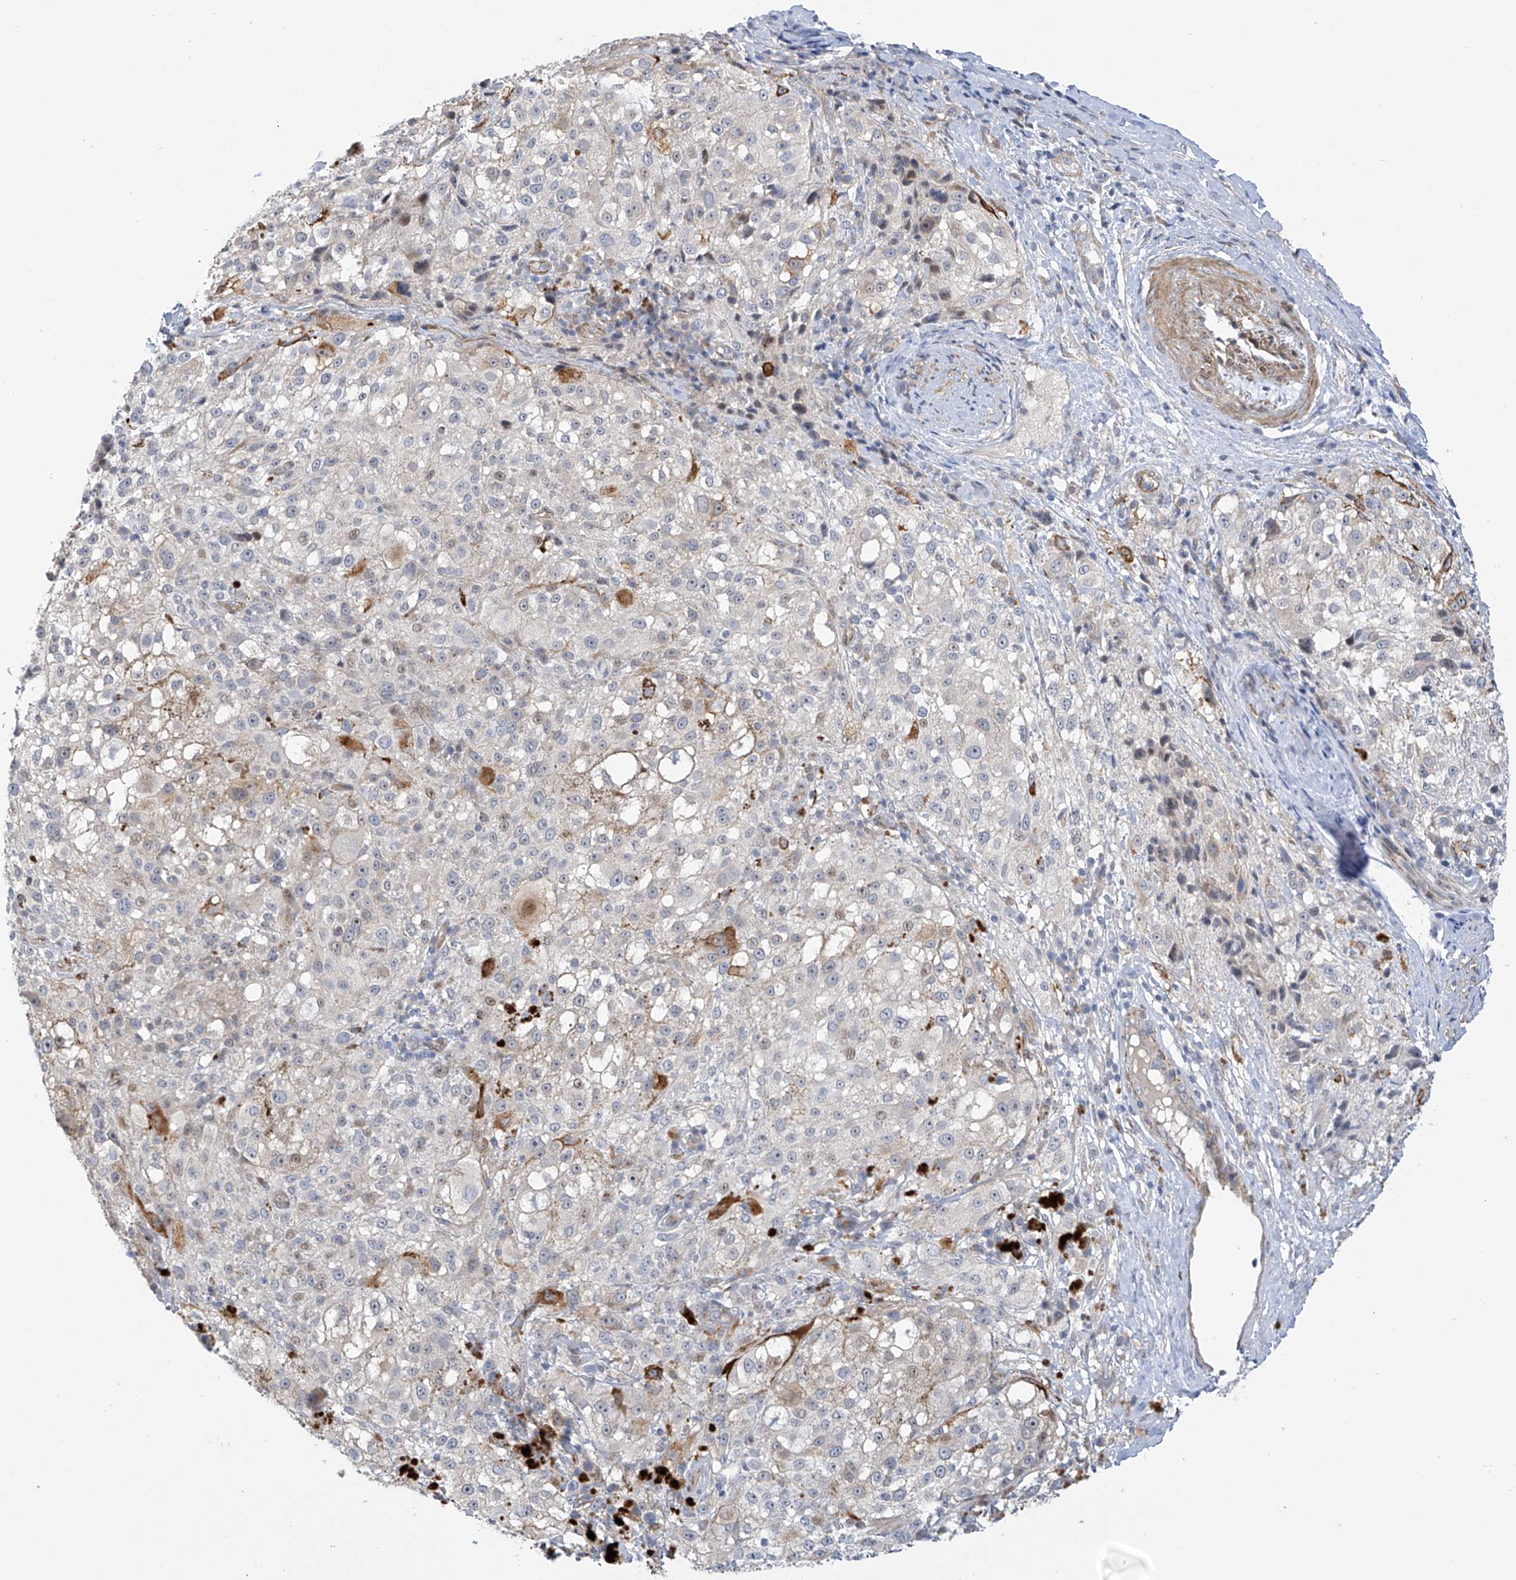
{"staining": {"intensity": "negative", "quantity": "none", "location": "none"}, "tissue": "melanoma", "cell_type": "Tumor cells", "image_type": "cancer", "snomed": [{"axis": "morphology", "description": "Necrosis, NOS"}, {"axis": "morphology", "description": "Malignant melanoma, NOS"}, {"axis": "topography", "description": "Skin"}], "caption": "DAB (3,3'-diaminobenzidine) immunohistochemical staining of human melanoma displays no significant staining in tumor cells. (DAB (3,3'-diaminobenzidine) immunohistochemistry visualized using brightfield microscopy, high magnification).", "gene": "ZNF641", "patient": {"sex": "female", "age": 87}}